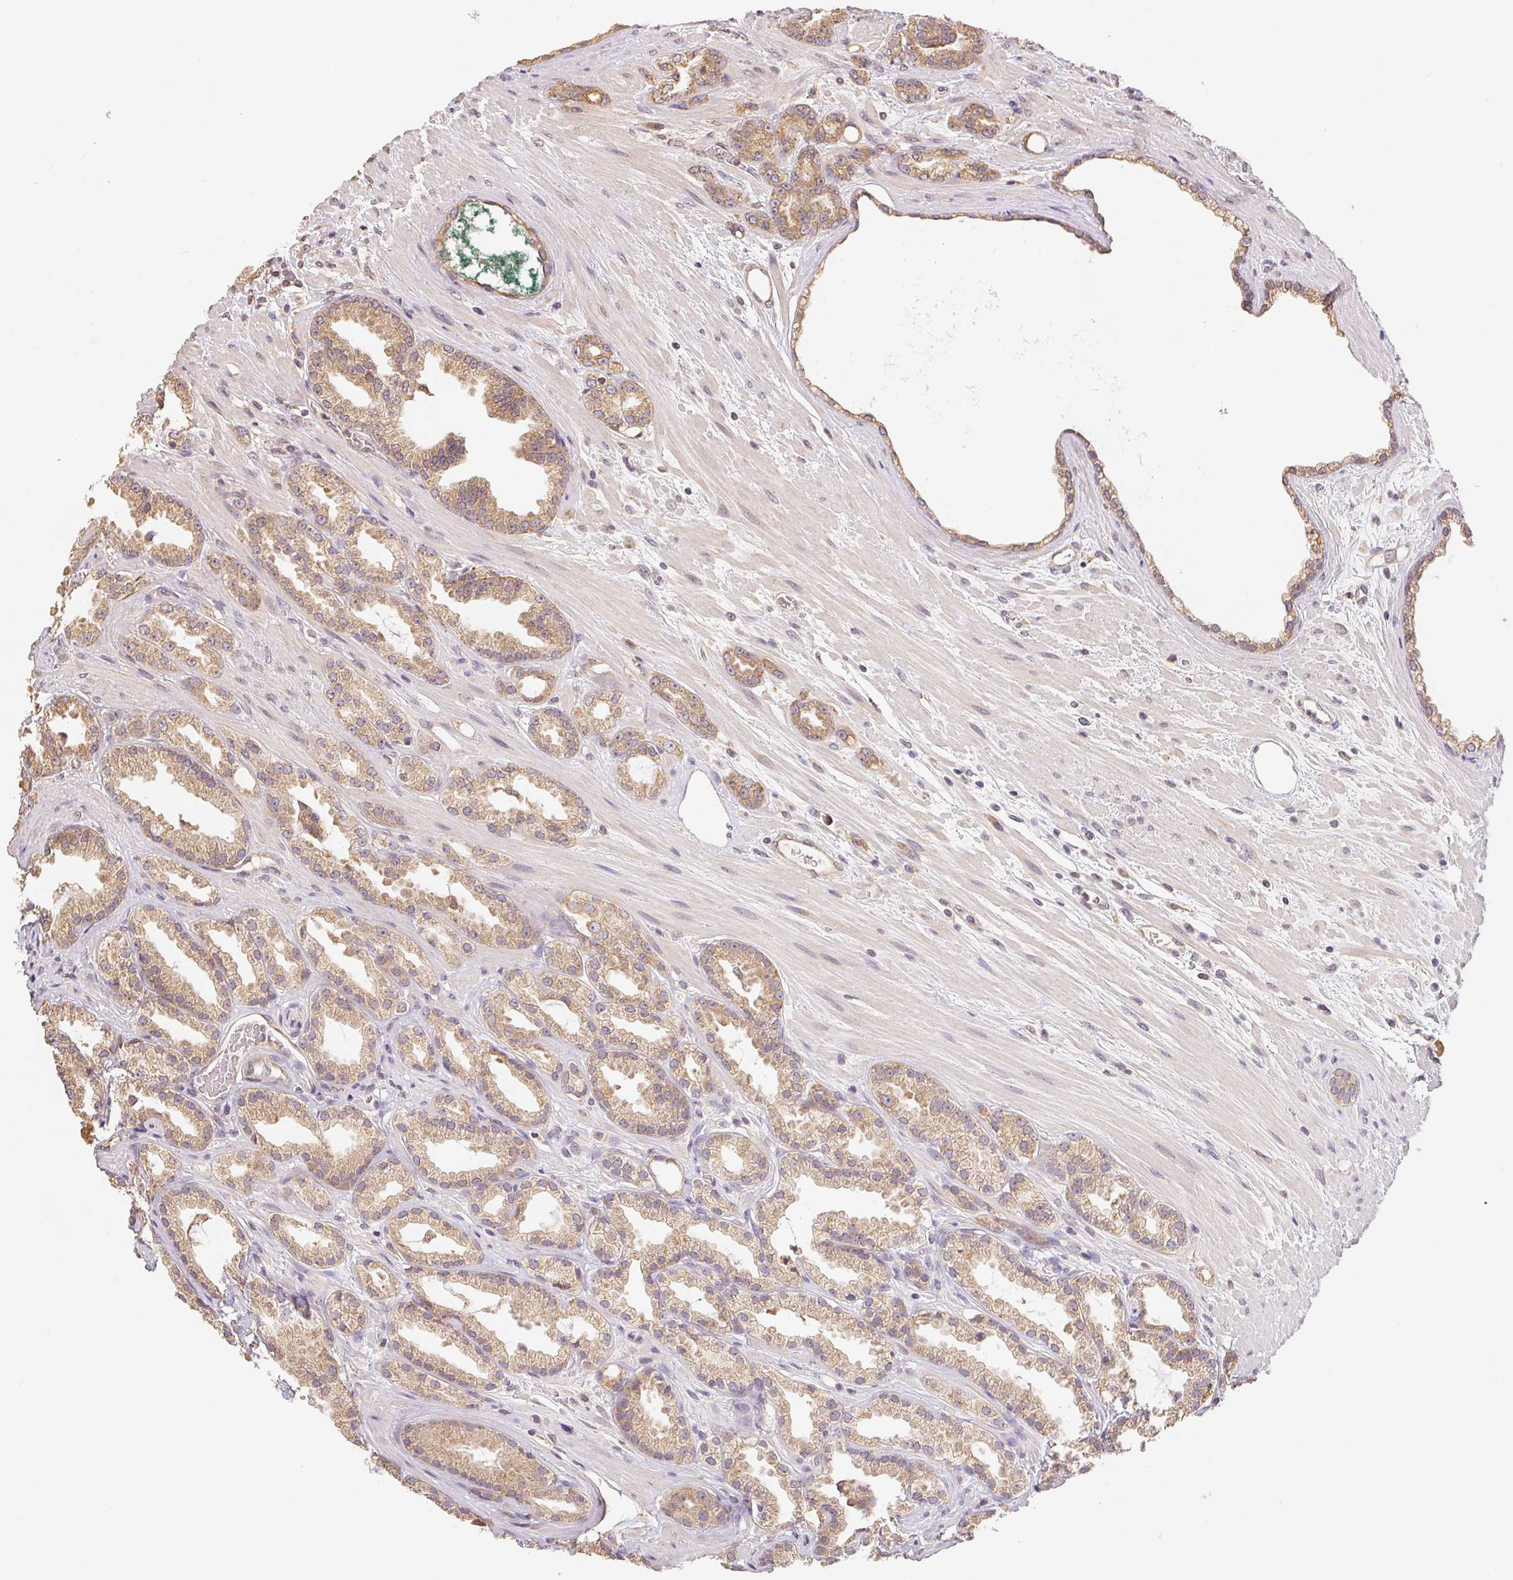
{"staining": {"intensity": "weak", "quantity": ">75%", "location": "cytoplasmic/membranous"}, "tissue": "prostate cancer", "cell_type": "Tumor cells", "image_type": "cancer", "snomed": [{"axis": "morphology", "description": "Adenocarcinoma, Low grade"}, {"axis": "topography", "description": "Prostate"}], "caption": "A brown stain labels weak cytoplasmic/membranous positivity of a protein in human prostate adenocarcinoma (low-grade) tumor cells.", "gene": "SEZ6L2", "patient": {"sex": "male", "age": 61}}